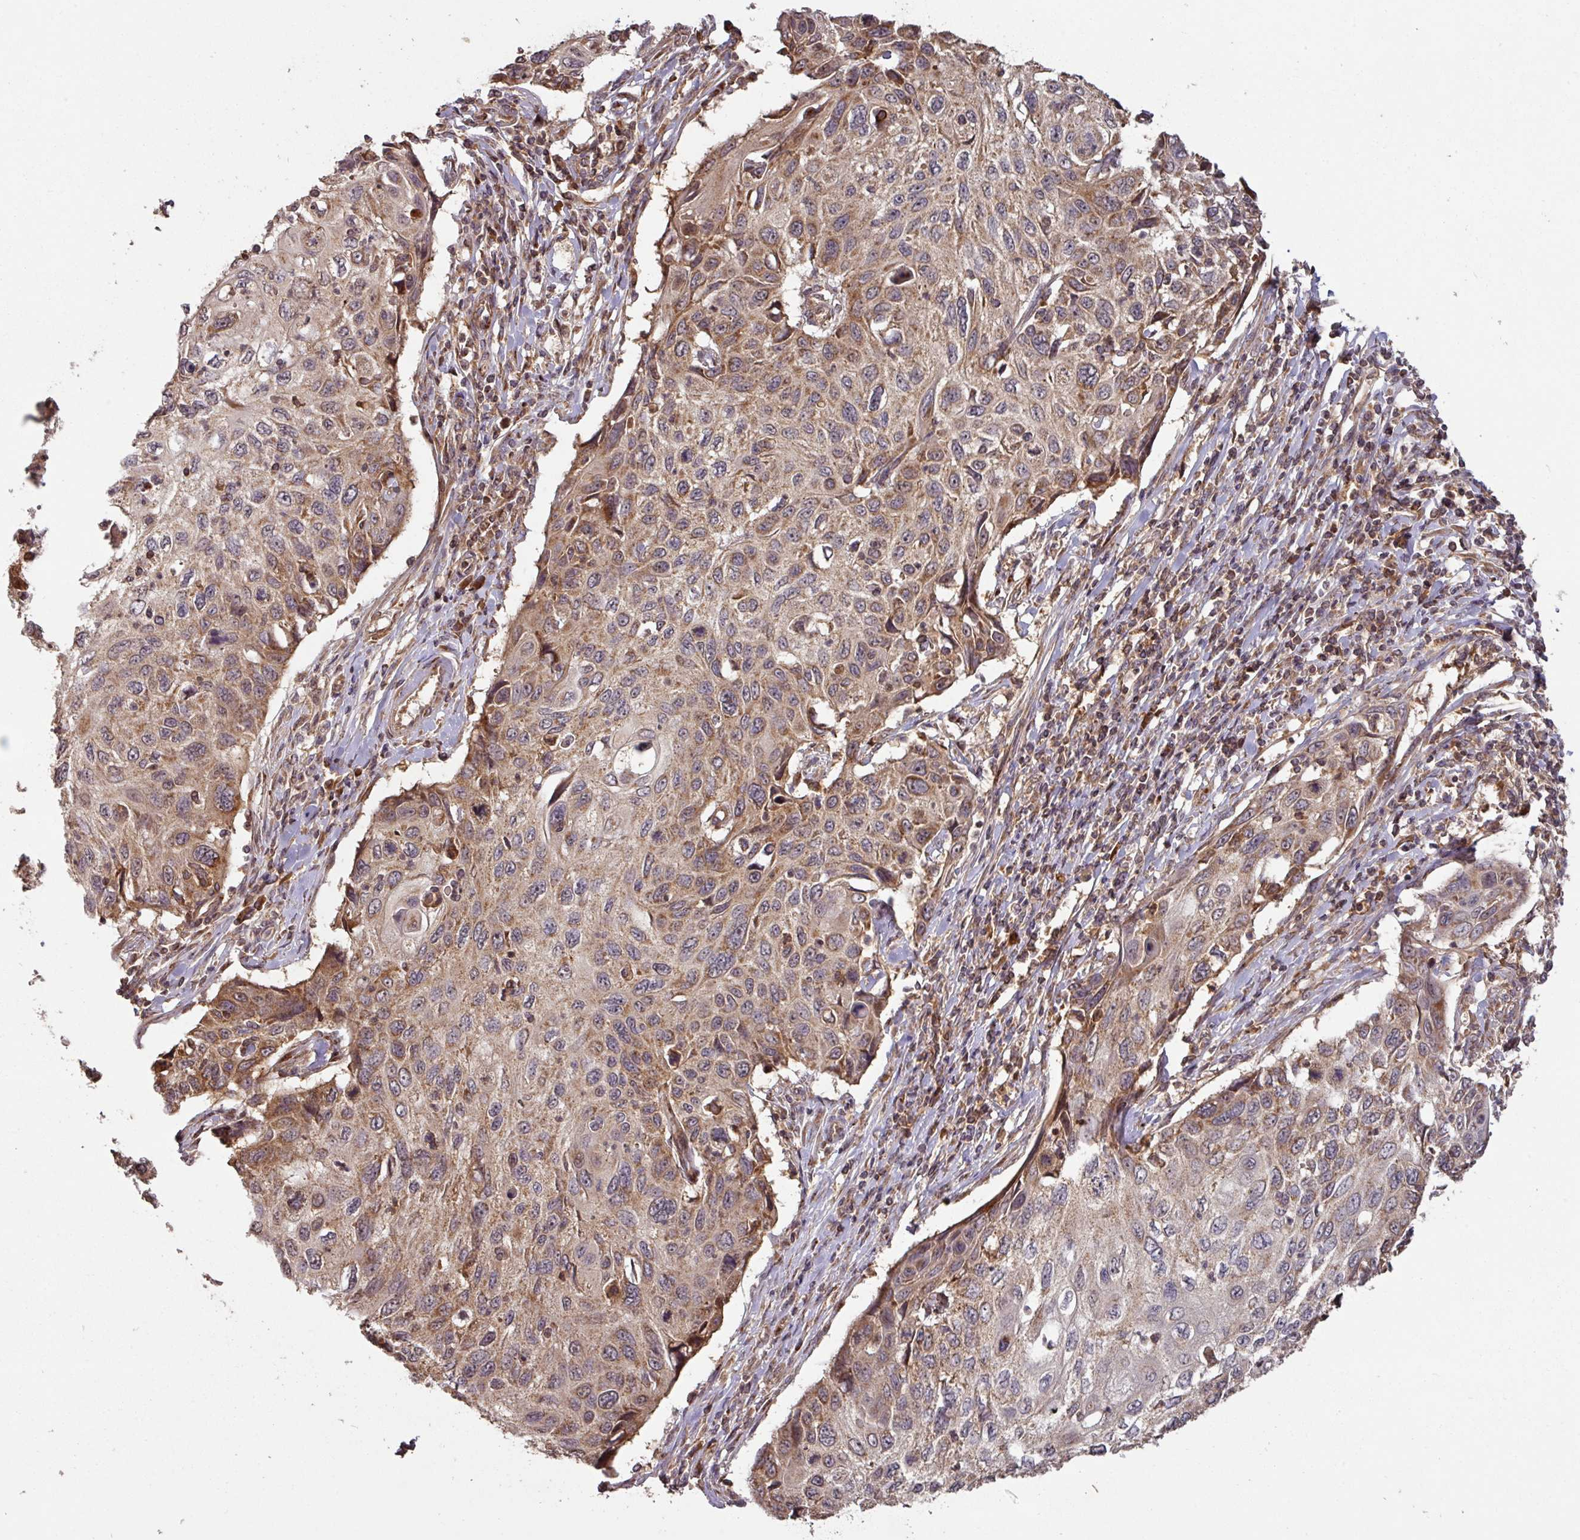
{"staining": {"intensity": "moderate", "quantity": ">75%", "location": "cytoplasmic/membranous"}, "tissue": "cervical cancer", "cell_type": "Tumor cells", "image_type": "cancer", "snomed": [{"axis": "morphology", "description": "Squamous cell carcinoma, NOS"}, {"axis": "topography", "description": "Cervix"}], "caption": "IHC (DAB) staining of cervical cancer (squamous cell carcinoma) shows moderate cytoplasmic/membranous protein positivity in approximately >75% of tumor cells.", "gene": "MRRF", "patient": {"sex": "female", "age": 70}}